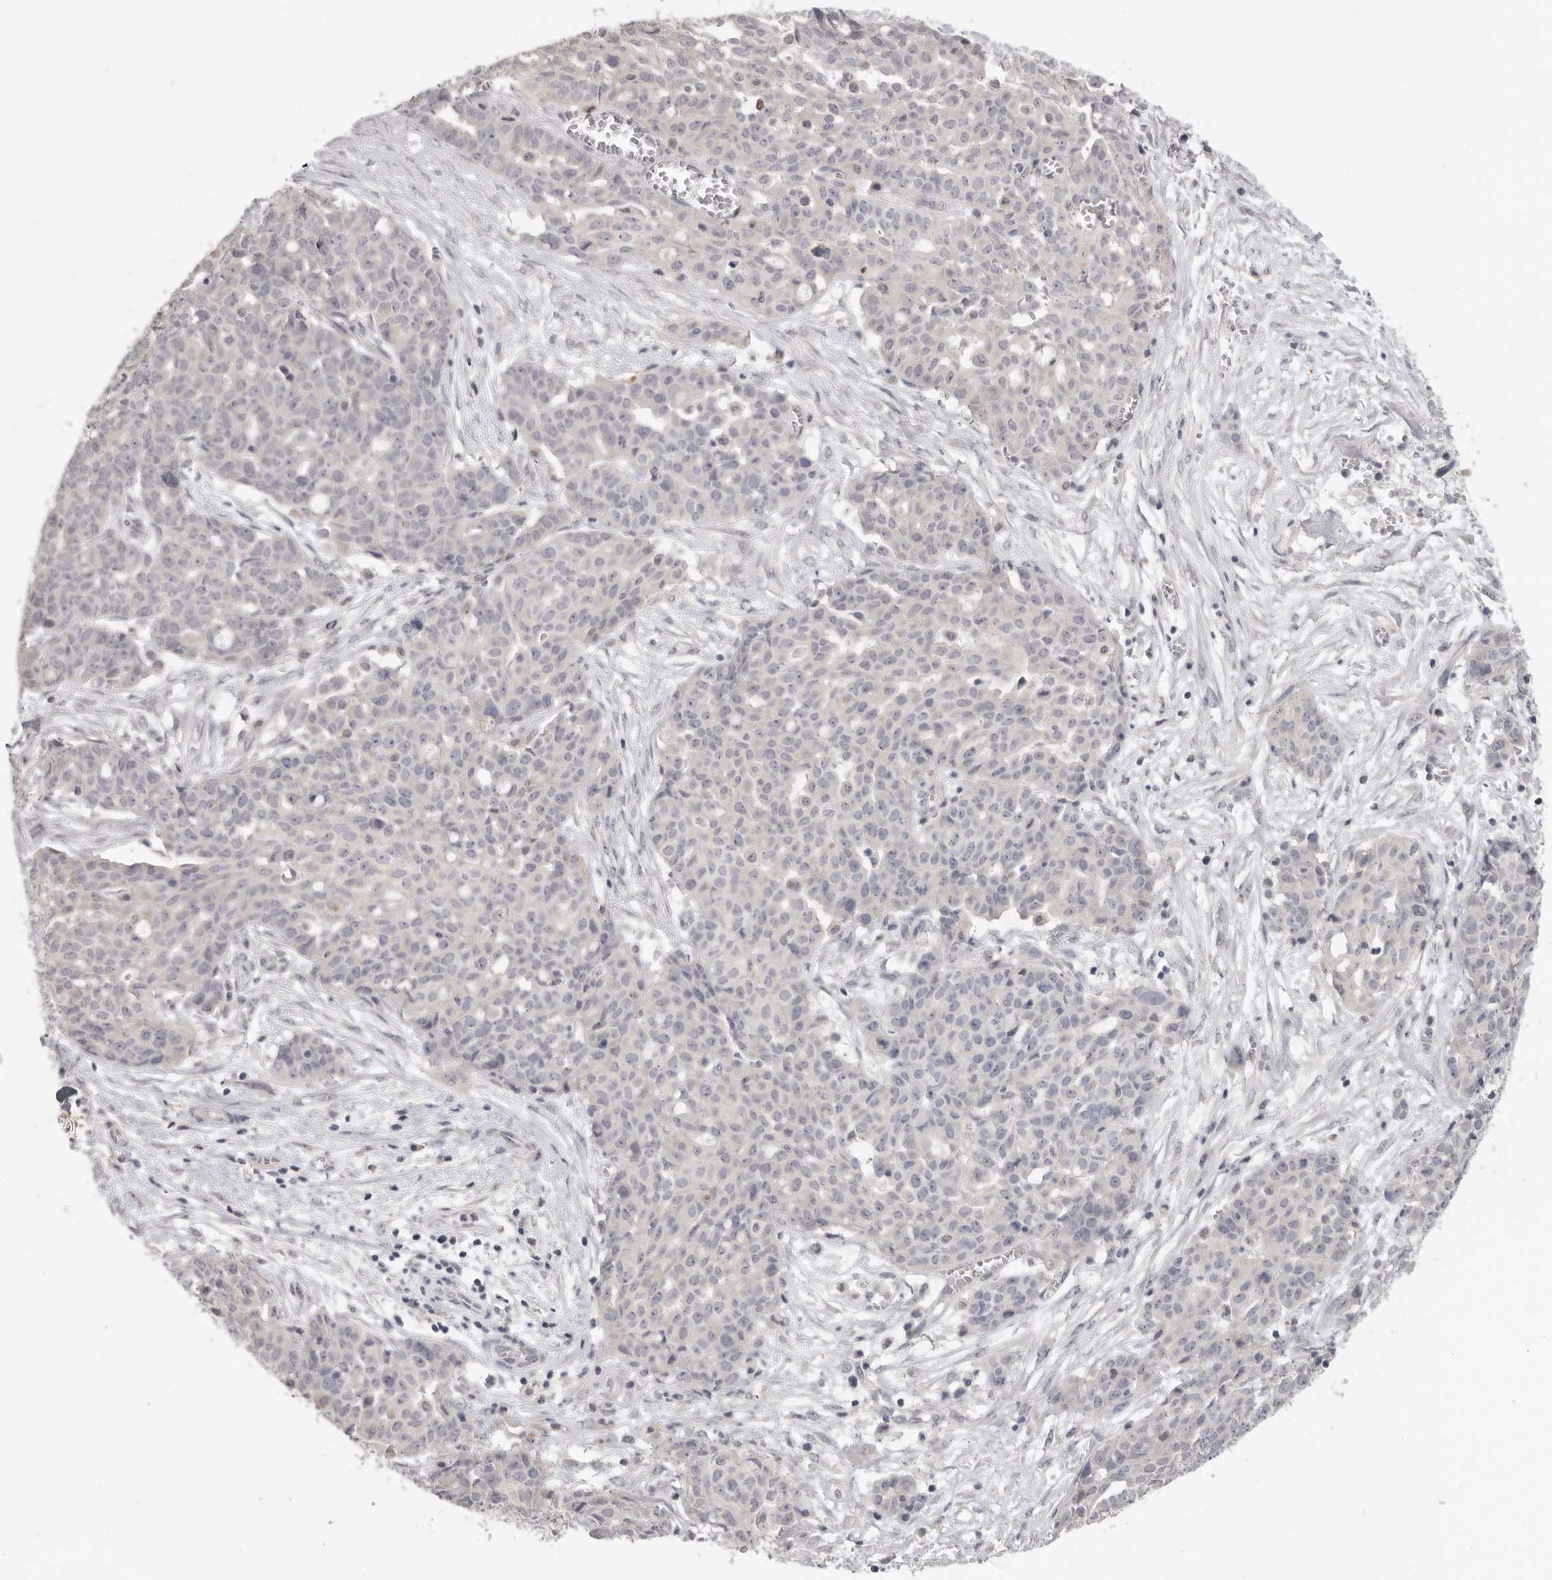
{"staining": {"intensity": "negative", "quantity": "none", "location": "none"}, "tissue": "ovarian cancer", "cell_type": "Tumor cells", "image_type": "cancer", "snomed": [{"axis": "morphology", "description": "Cystadenocarcinoma, serous, NOS"}, {"axis": "topography", "description": "Soft tissue"}, {"axis": "topography", "description": "Ovary"}], "caption": "Immunohistochemistry (IHC) micrograph of ovarian cancer (serous cystadenocarcinoma) stained for a protein (brown), which displays no positivity in tumor cells. (Stains: DAB IHC with hematoxylin counter stain, Microscopy: brightfield microscopy at high magnification).", "gene": "XIRP1", "patient": {"sex": "female", "age": 57}}